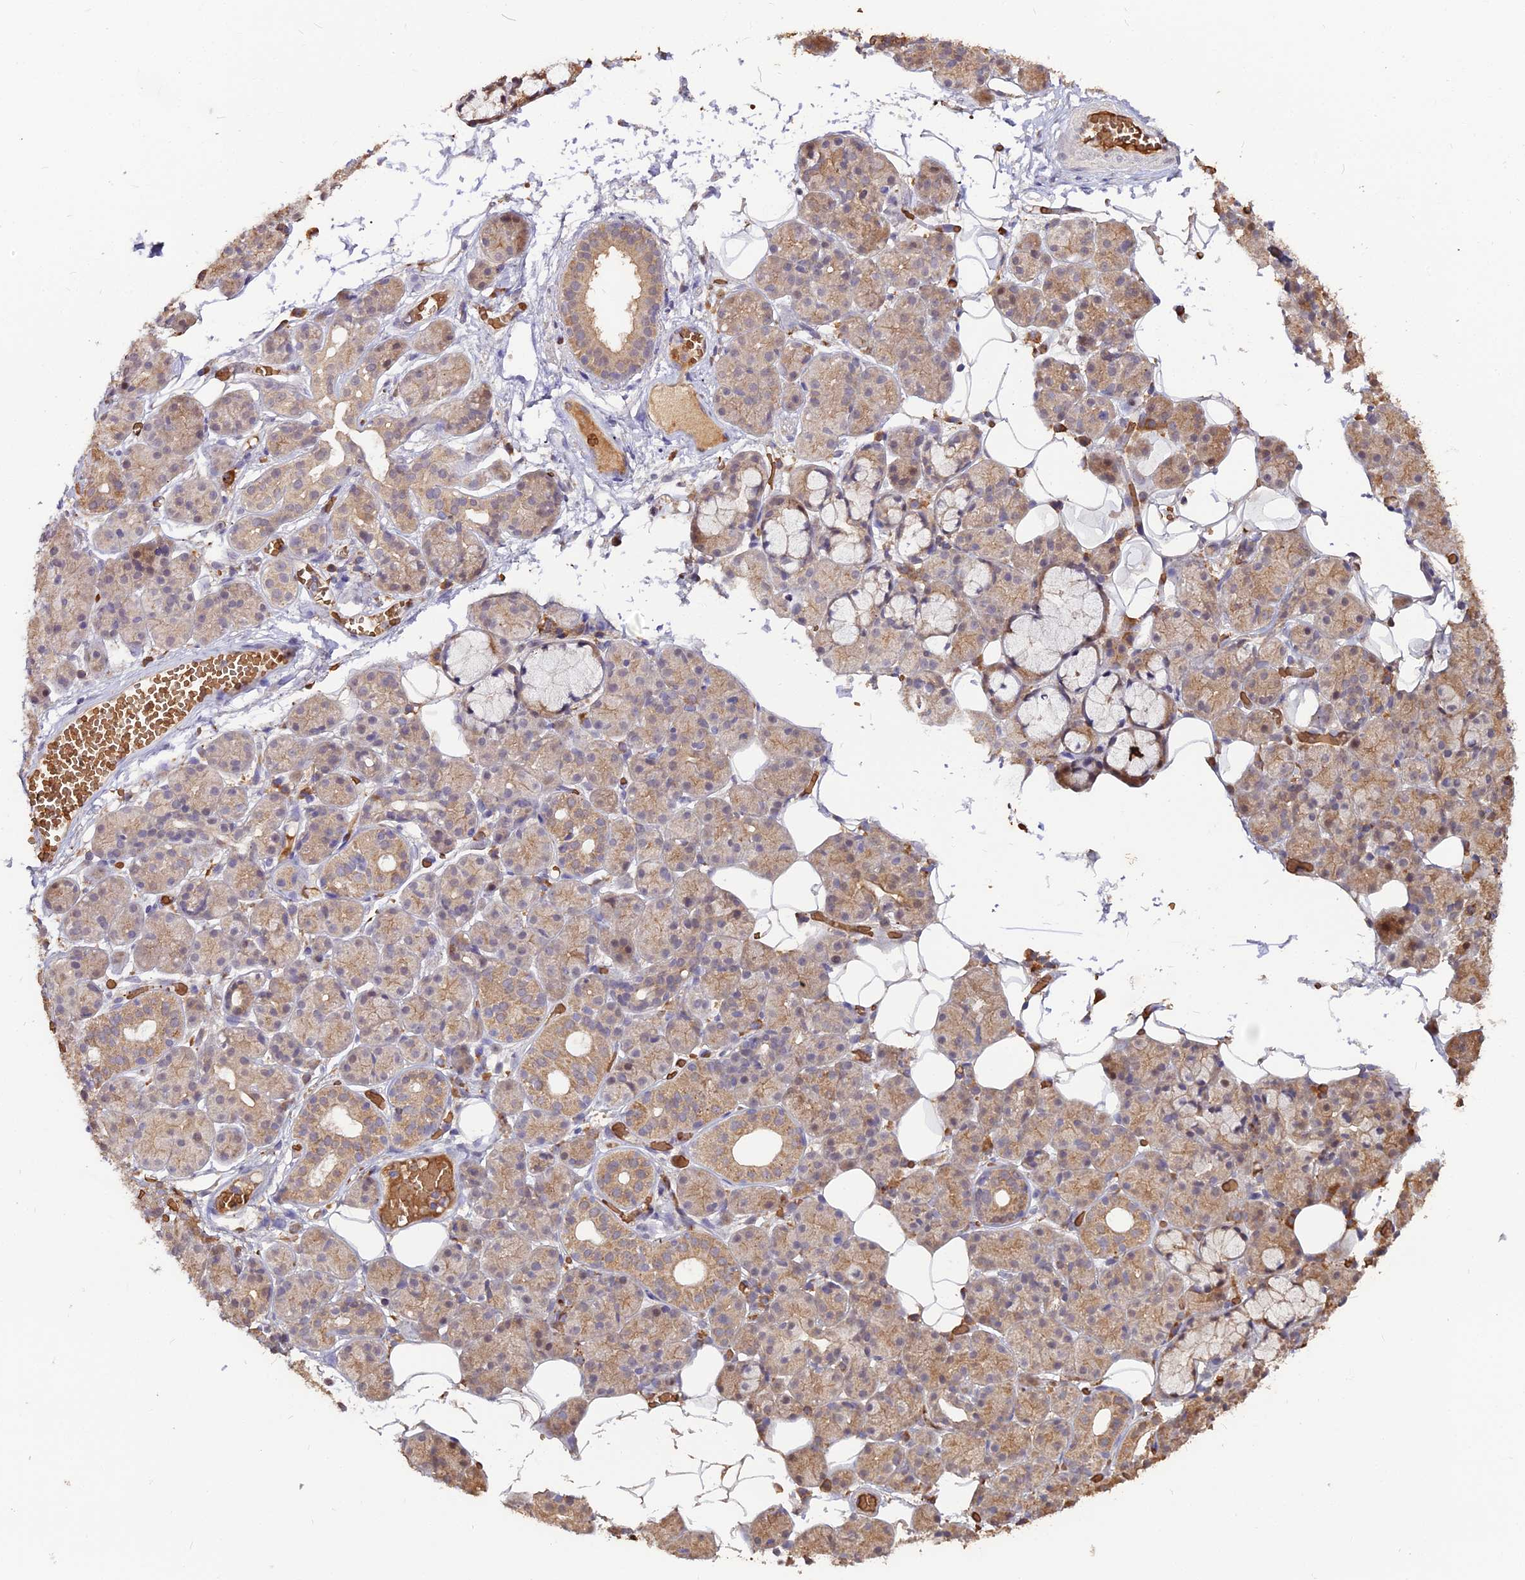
{"staining": {"intensity": "moderate", "quantity": "25%-75%", "location": "cytoplasmic/membranous,nuclear"}, "tissue": "salivary gland", "cell_type": "Glandular cells", "image_type": "normal", "snomed": [{"axis": "morphology", "description": "Normal tissue, NOS"}, {"axis": "topography", "description": "Salivary gland"}], "caption": "Approximately 25%-75% of glandular cells in normal human salivary gland show moderate cytoplasmic/membranous,nuclear protein positivity as visualized by brown immunohistochemical staining.", "gene": "ZDBF2", "patient": {"sex": "male", "age": 63}}